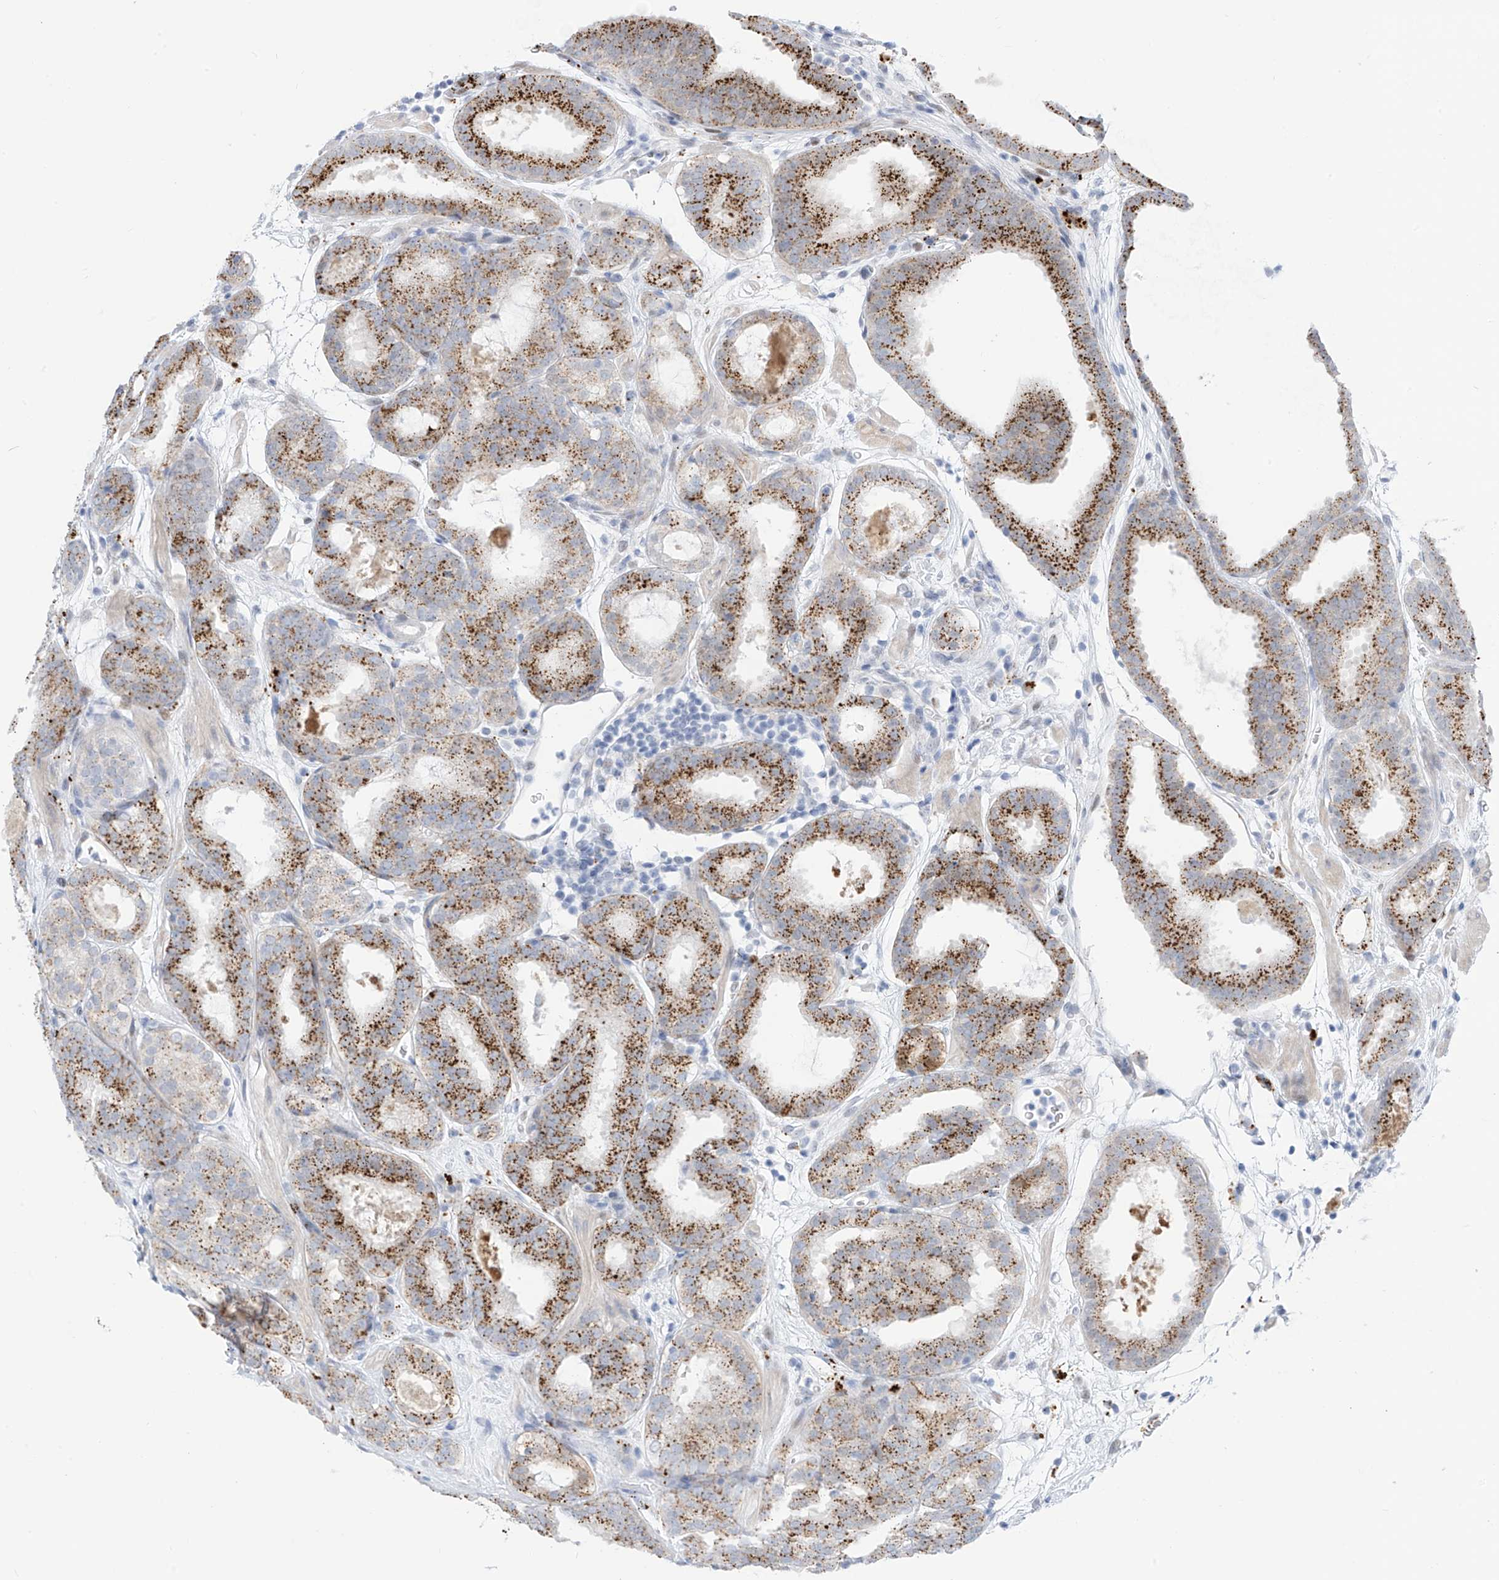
{"staining": {"intensity": "moderate", "quantity": ">75%", "location": "cytoplasmic/membranous"}, "tissue": "prostate cancer", "cell_type": "Tumor cells", "image_type": "cancer", "snomed": [{"axis": "morphology", "description": "Adenocarcinoma, Low grade"}, {"axis": "topography", "description": "Prostate"}], "caption": "The immunohistochemical stain labels moderate cytoplasmic/membranous expression in tumor cells of prostate cancer (low-grade adenocarcinoma) tissue.", "gene": "PSPH", "patient": {"sex": "male", "age": 69}}